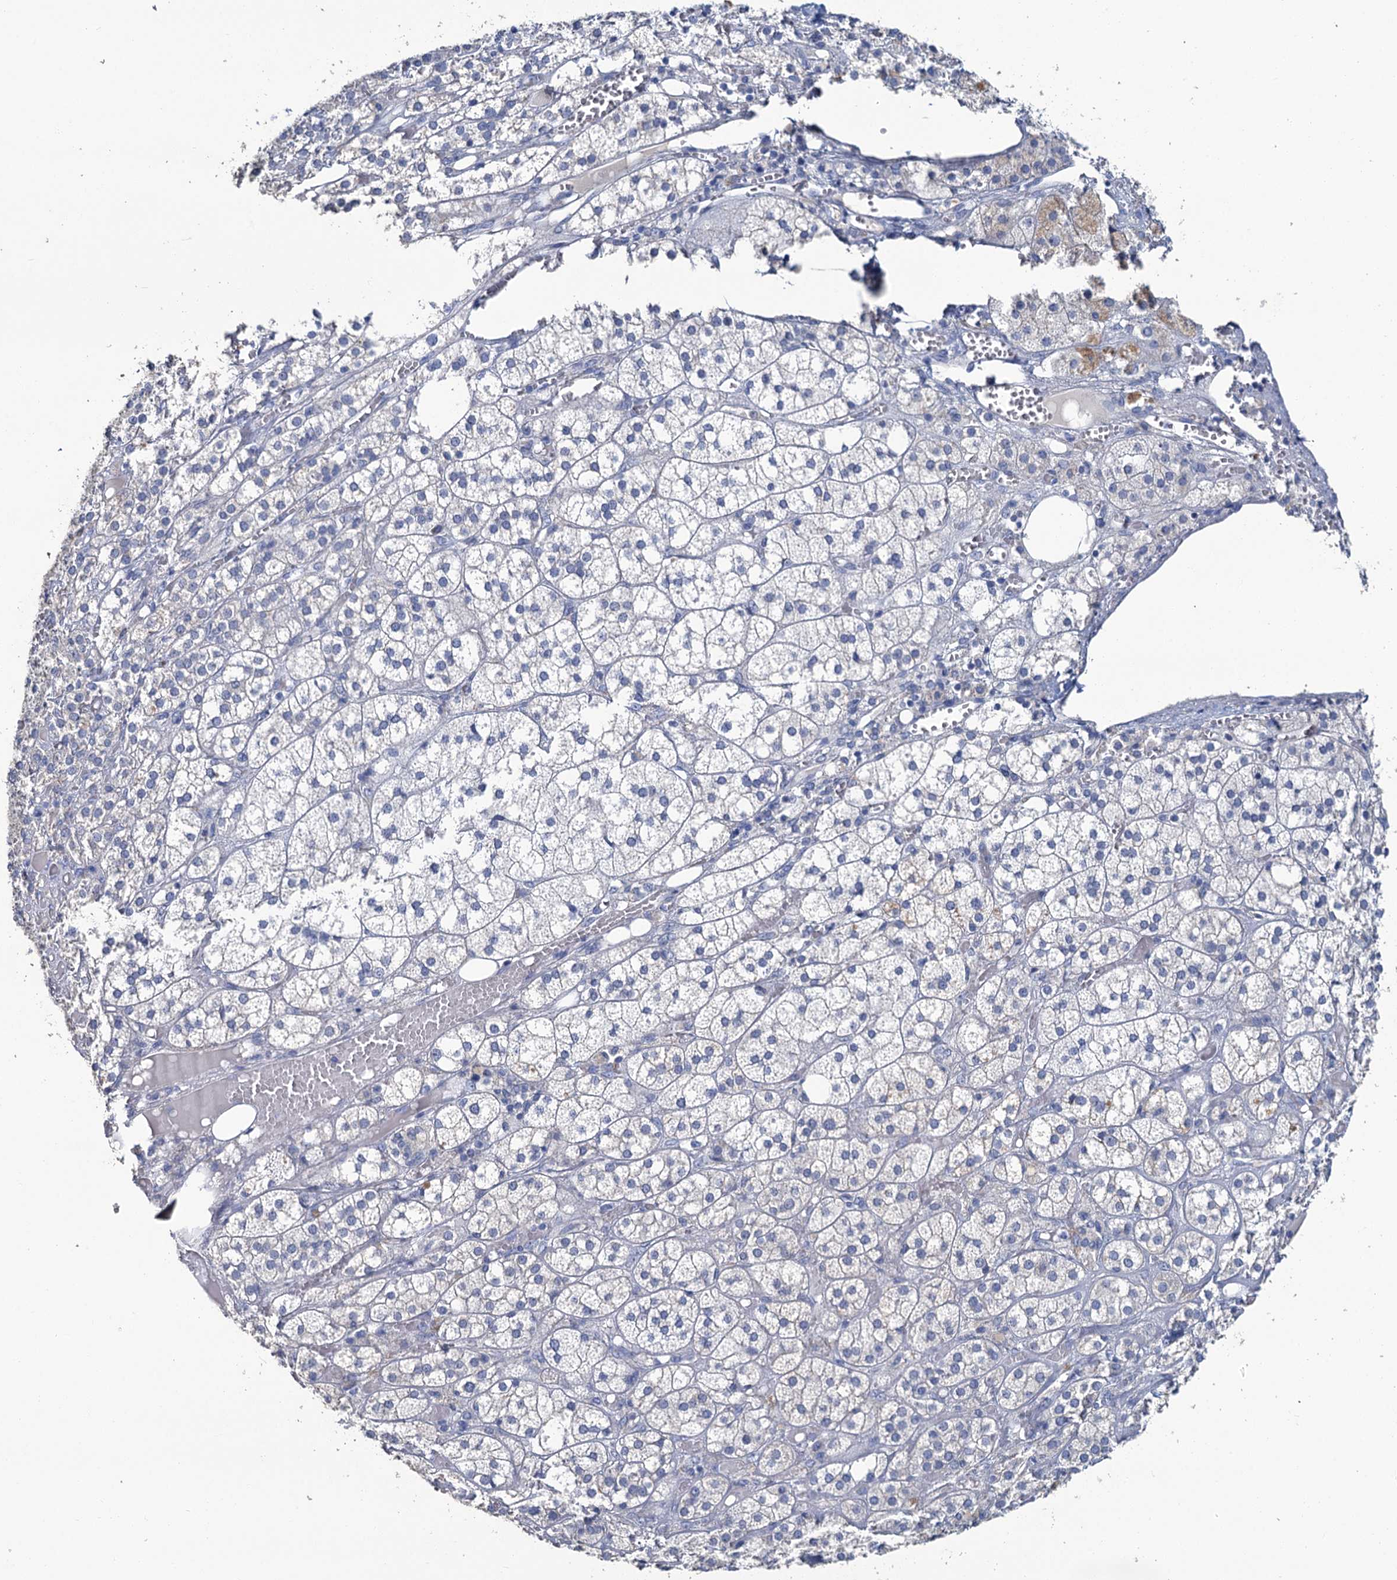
{"staining": {"intensity": "weak", "quantity": "<25%", "location": "cytoplasmic/membranous"}, "tissue": "adrenal gland", "cell_type": "Glandular cells", "image_type": "normal", "snomed": [{"axis": "morphology", "description": "Normal tissue, NOS"}, {"axis": "topography", "description": "Adrenal gland"}], "caption": "A high-resolution image shows immunohistochemistry (IHC) staining of benign adrenal gland, which reveals no significant staining in glandular cells. (DAB immunohistochemistry visualized using brightfield microscopy, high magnification).", "gene": "SNCB", "patient": {"sex": "female", "age": 61}}